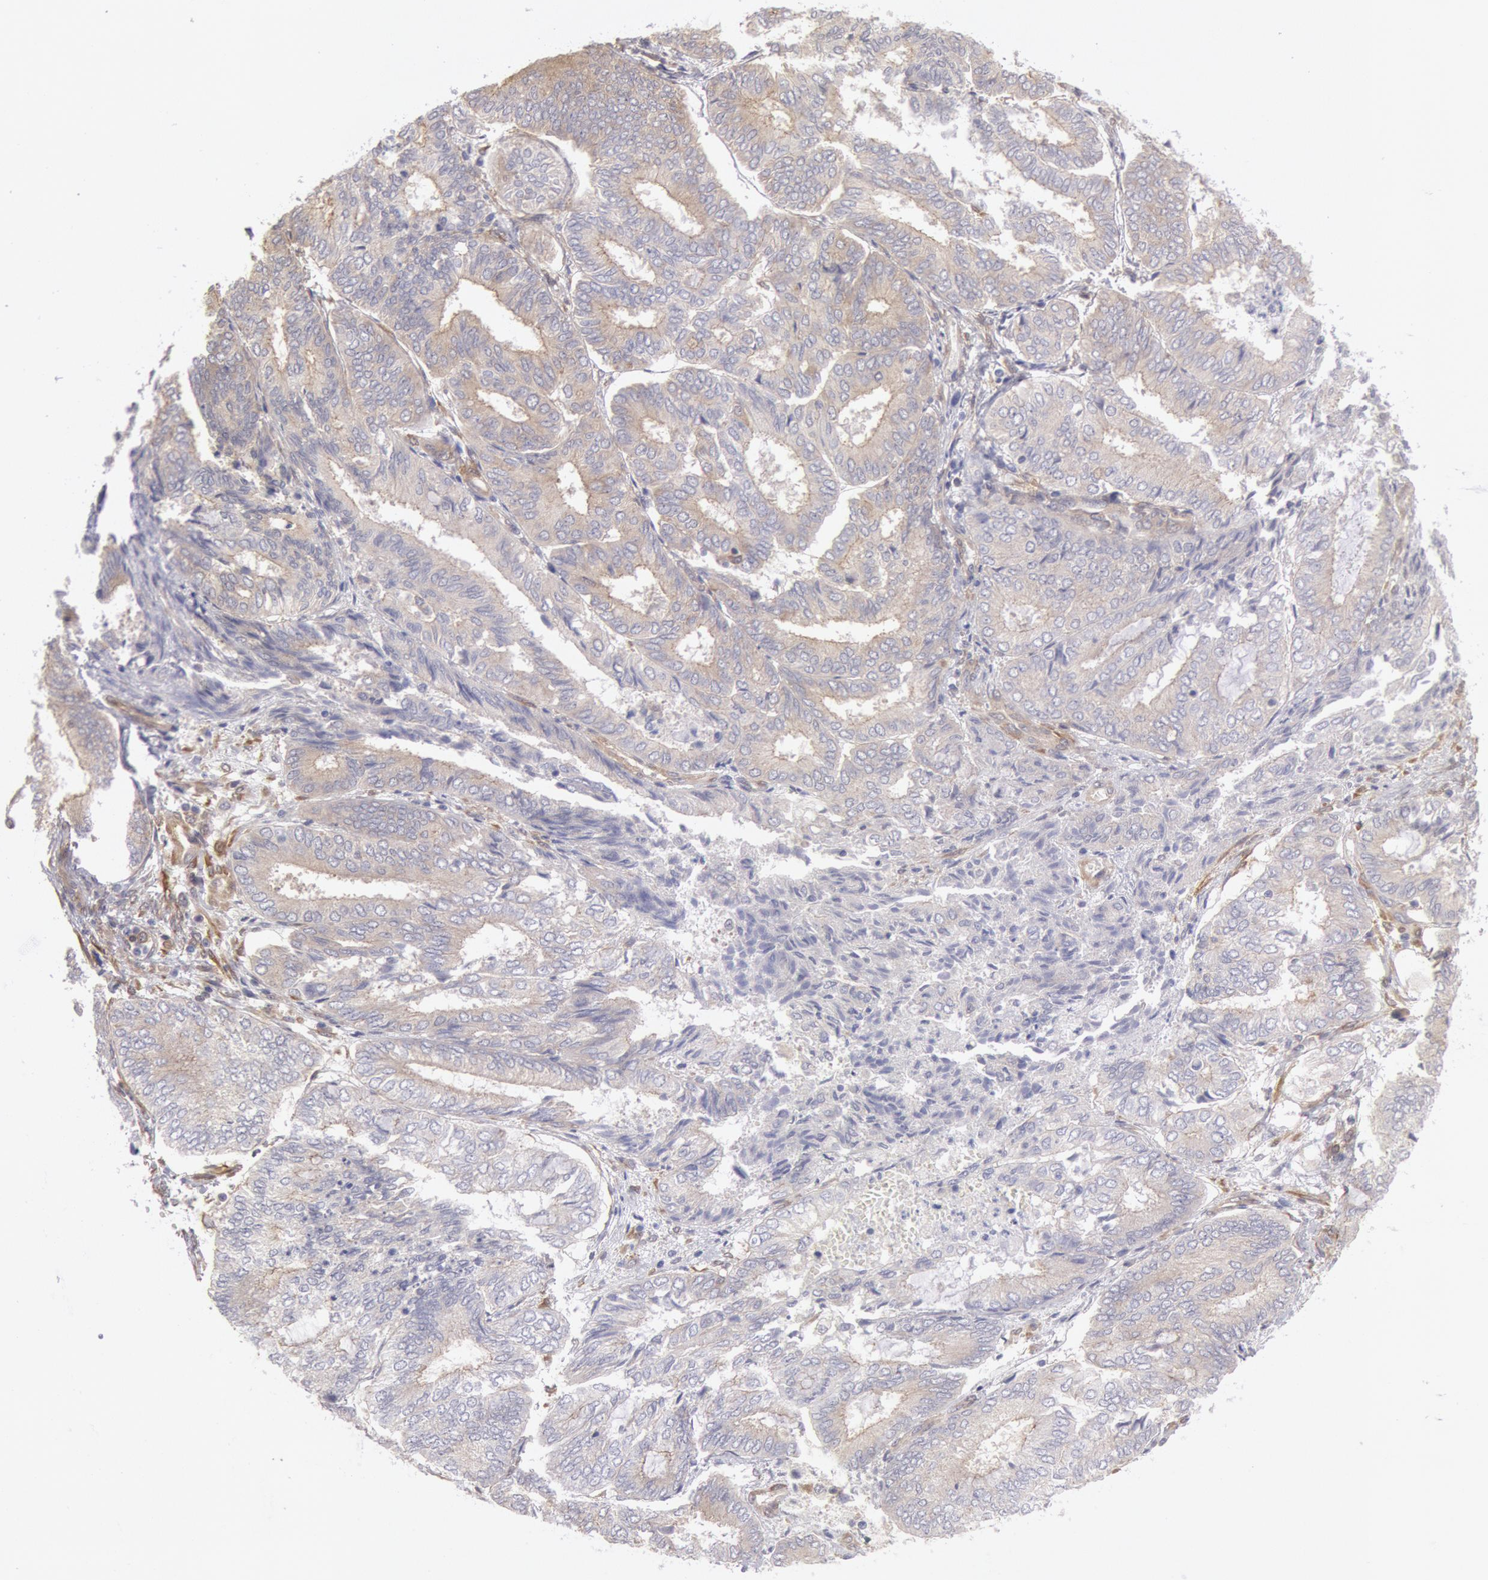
{"staining": {"intensity": "negative", "quantity": "none", "location": "none"}, "tissue": "endometrial cancer", "cell_type": "Tumor cells", "image_type": "cancer", "snomed": [{"axis": "morphology", "description": "Adenocarcinoma, NOS"}, {"axis": "topography", "description": "Endometrium"}], "caption": "Immunohistochemical staining of human endometrial cancer shows no significant positivity in tumor cells.", "gene": "CCDC50", "patient": {"sex": "female", "age": 59}}